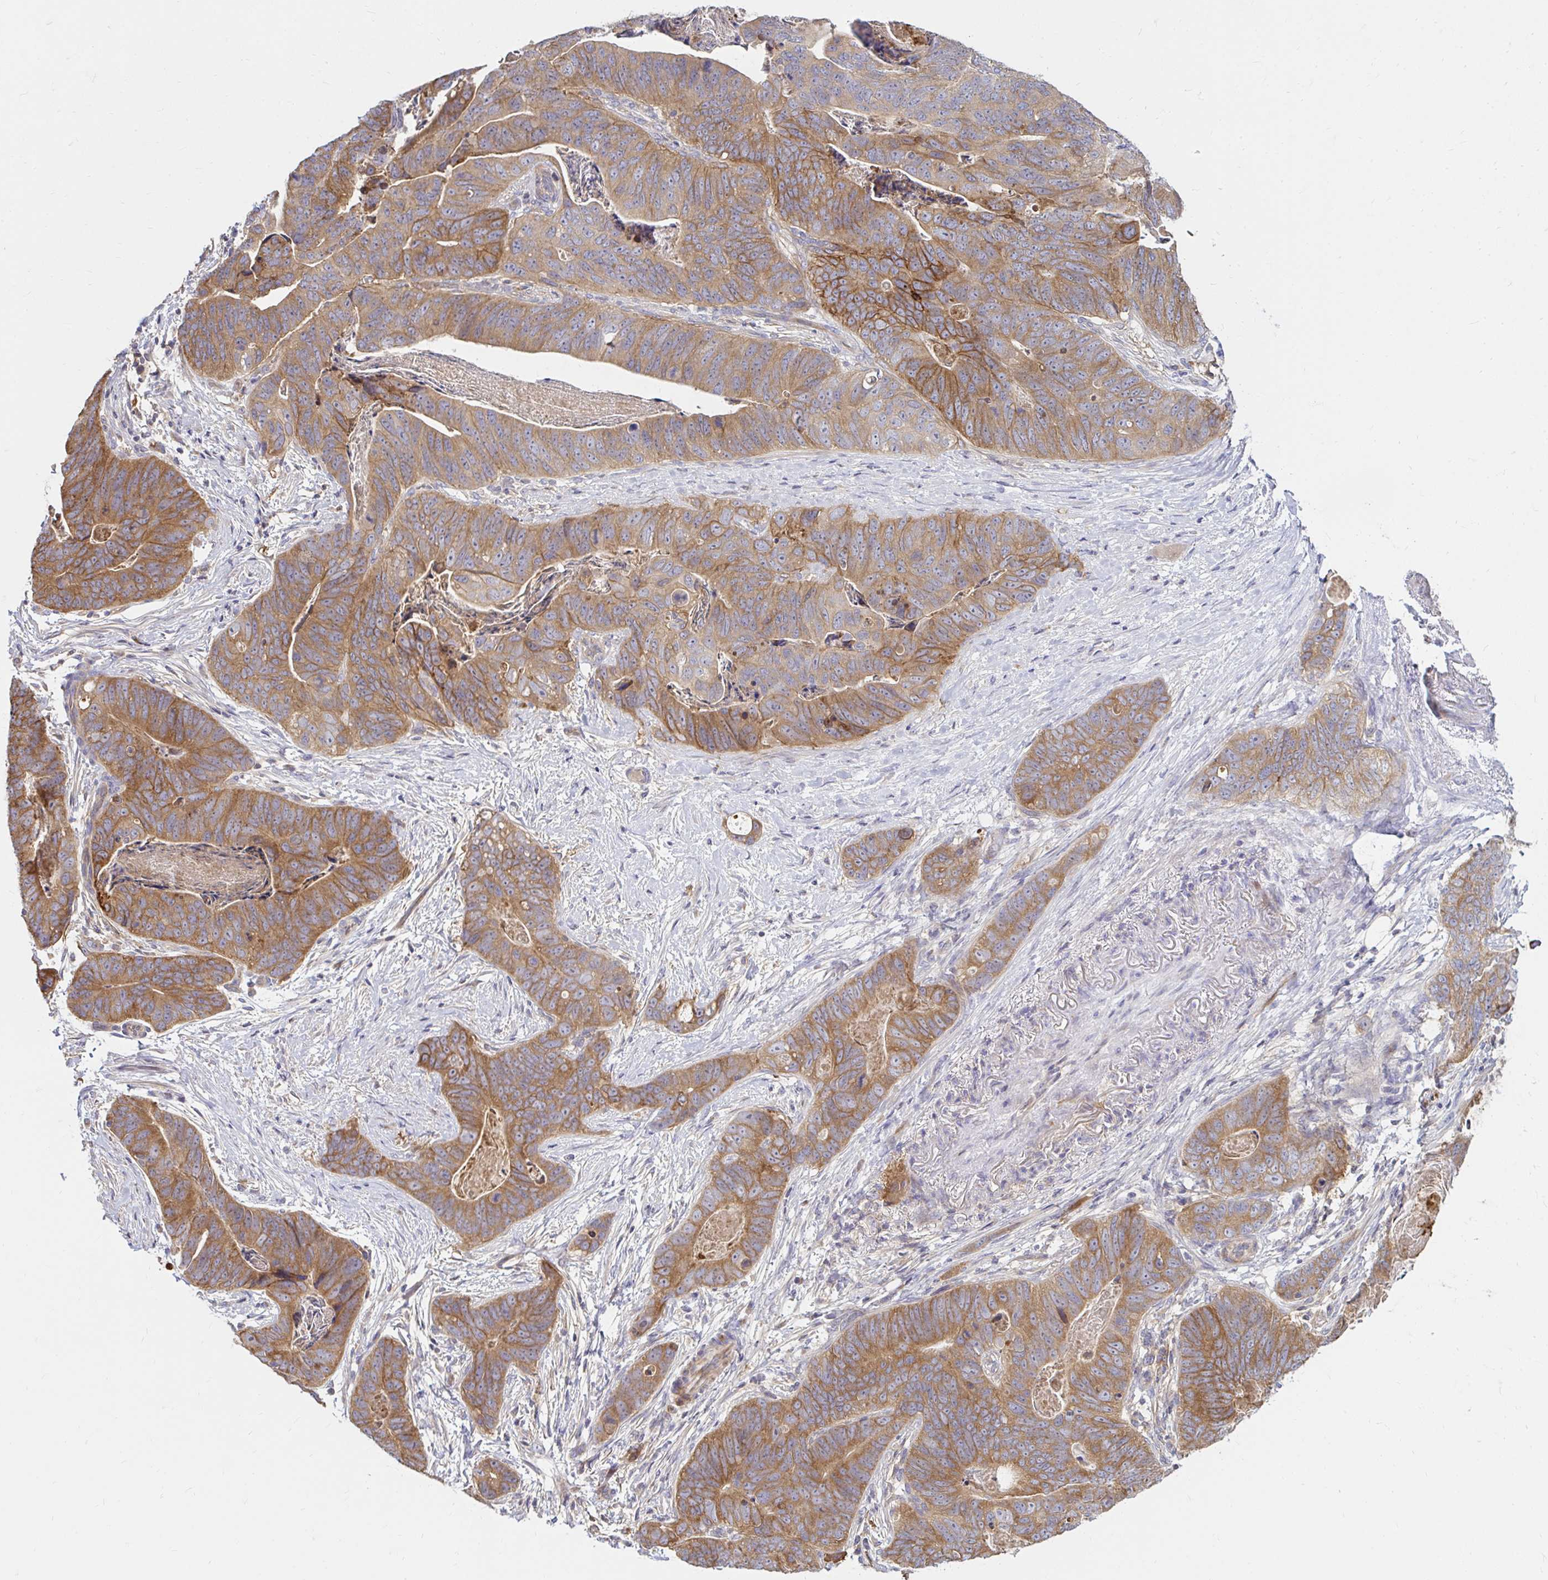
{"staining": {"intensity": "moderate", "quantity": "25%-75%", "location": "cytoplasmic/membranous"}, "tissue": "stomach cancer", "cell_type": "Tumor cells", "image_type": "cancer", "snomed": [{"axis": "morphology", "description": "Normal tissue, NOS"}, {"axis": "morphology", "description": "Adenocarcinoma, NOS"}, {"axis": "topography", "description": "Stomach"}], "caption": "Immunohistochemical staining of human stomach cancer (adenocarcinoma) shows medium levels of moderate cytoplasmic/membranous staining in about 25%-75% of tumor cells.", "gene": "ITGA2", "patient": {"sex": "female", "age": 89}}